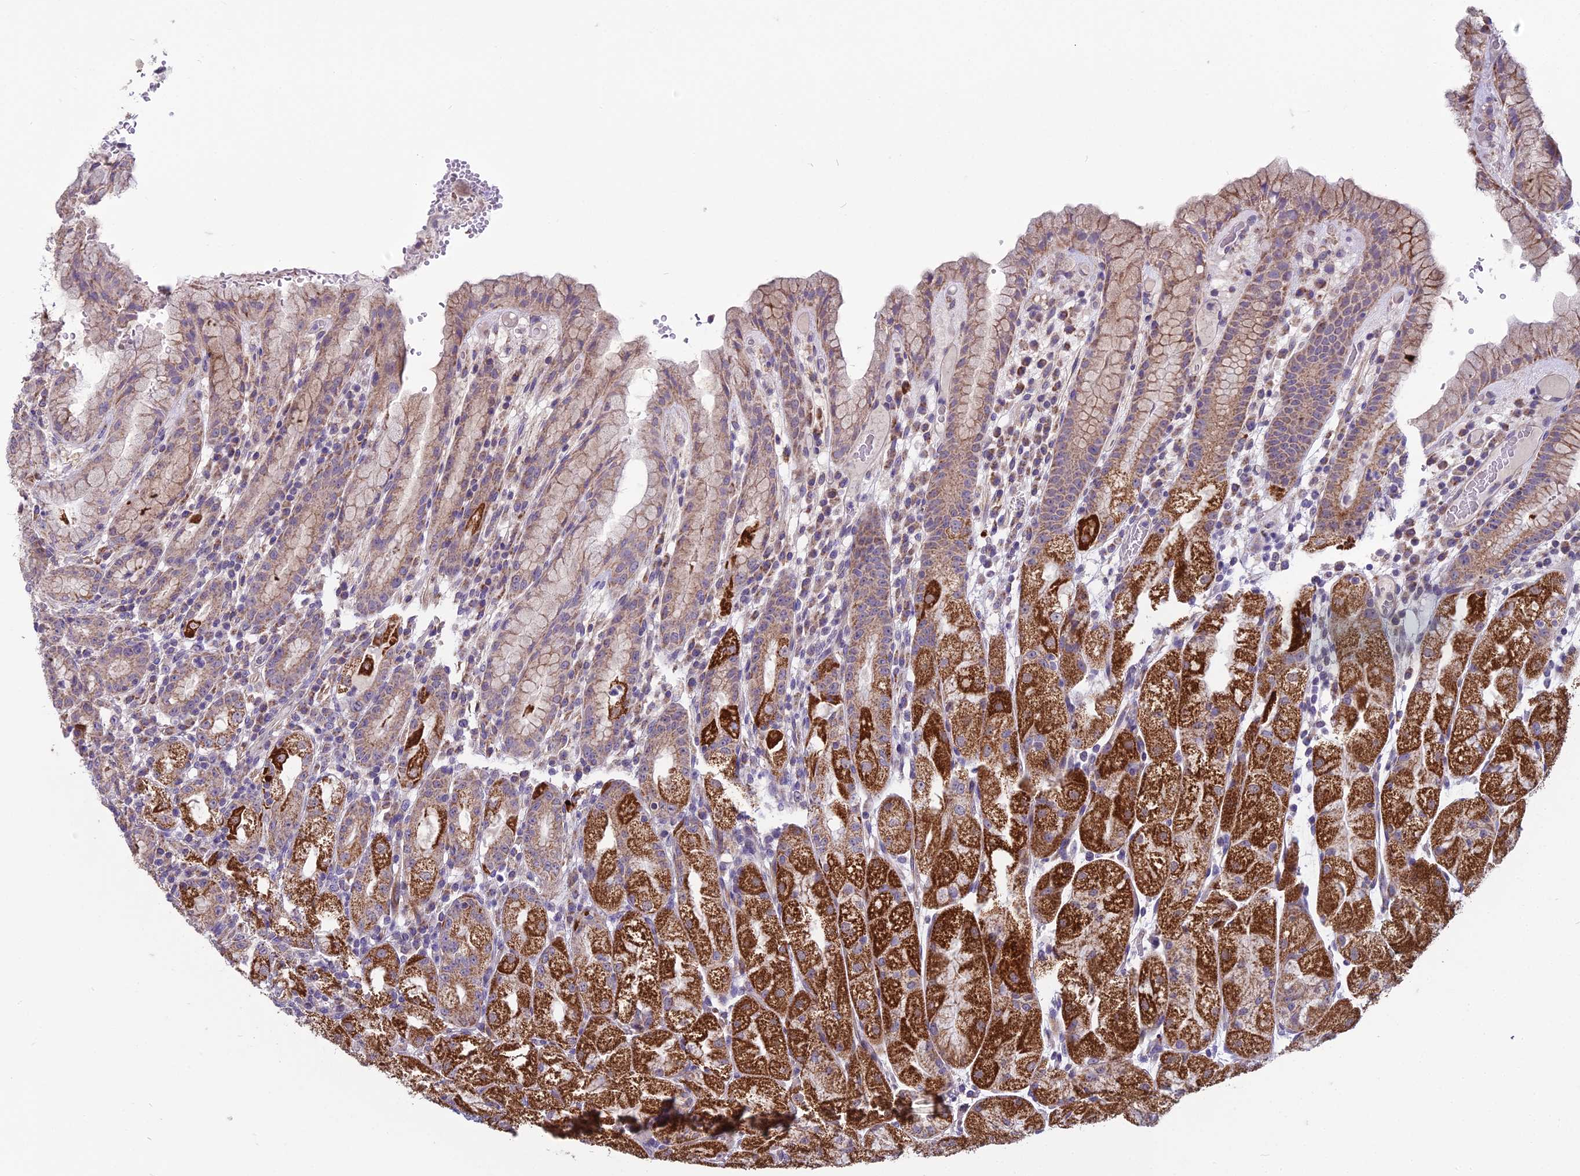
{"staining": {"intensity": "moderate", "quantity": "25%-75%", "location": "cytoplasmic/membranous"}, "tissue": "stomach", "cell_type": "Glandular cells", "image_type": "normal", "snomed": [{"axis": "morphology", "description": "Normal tissue, NOS"}, {"axis": "topography", "description": "Stomach, upper"}], "caption": "Immunohistochemical staining of unremarkable stomach exhibits moderate cytoplasmic/membranous protein expression in about 25%-75% of glandular cells.", "gene": "DUS2", "patient": {"sex": "male", "age": 52}}